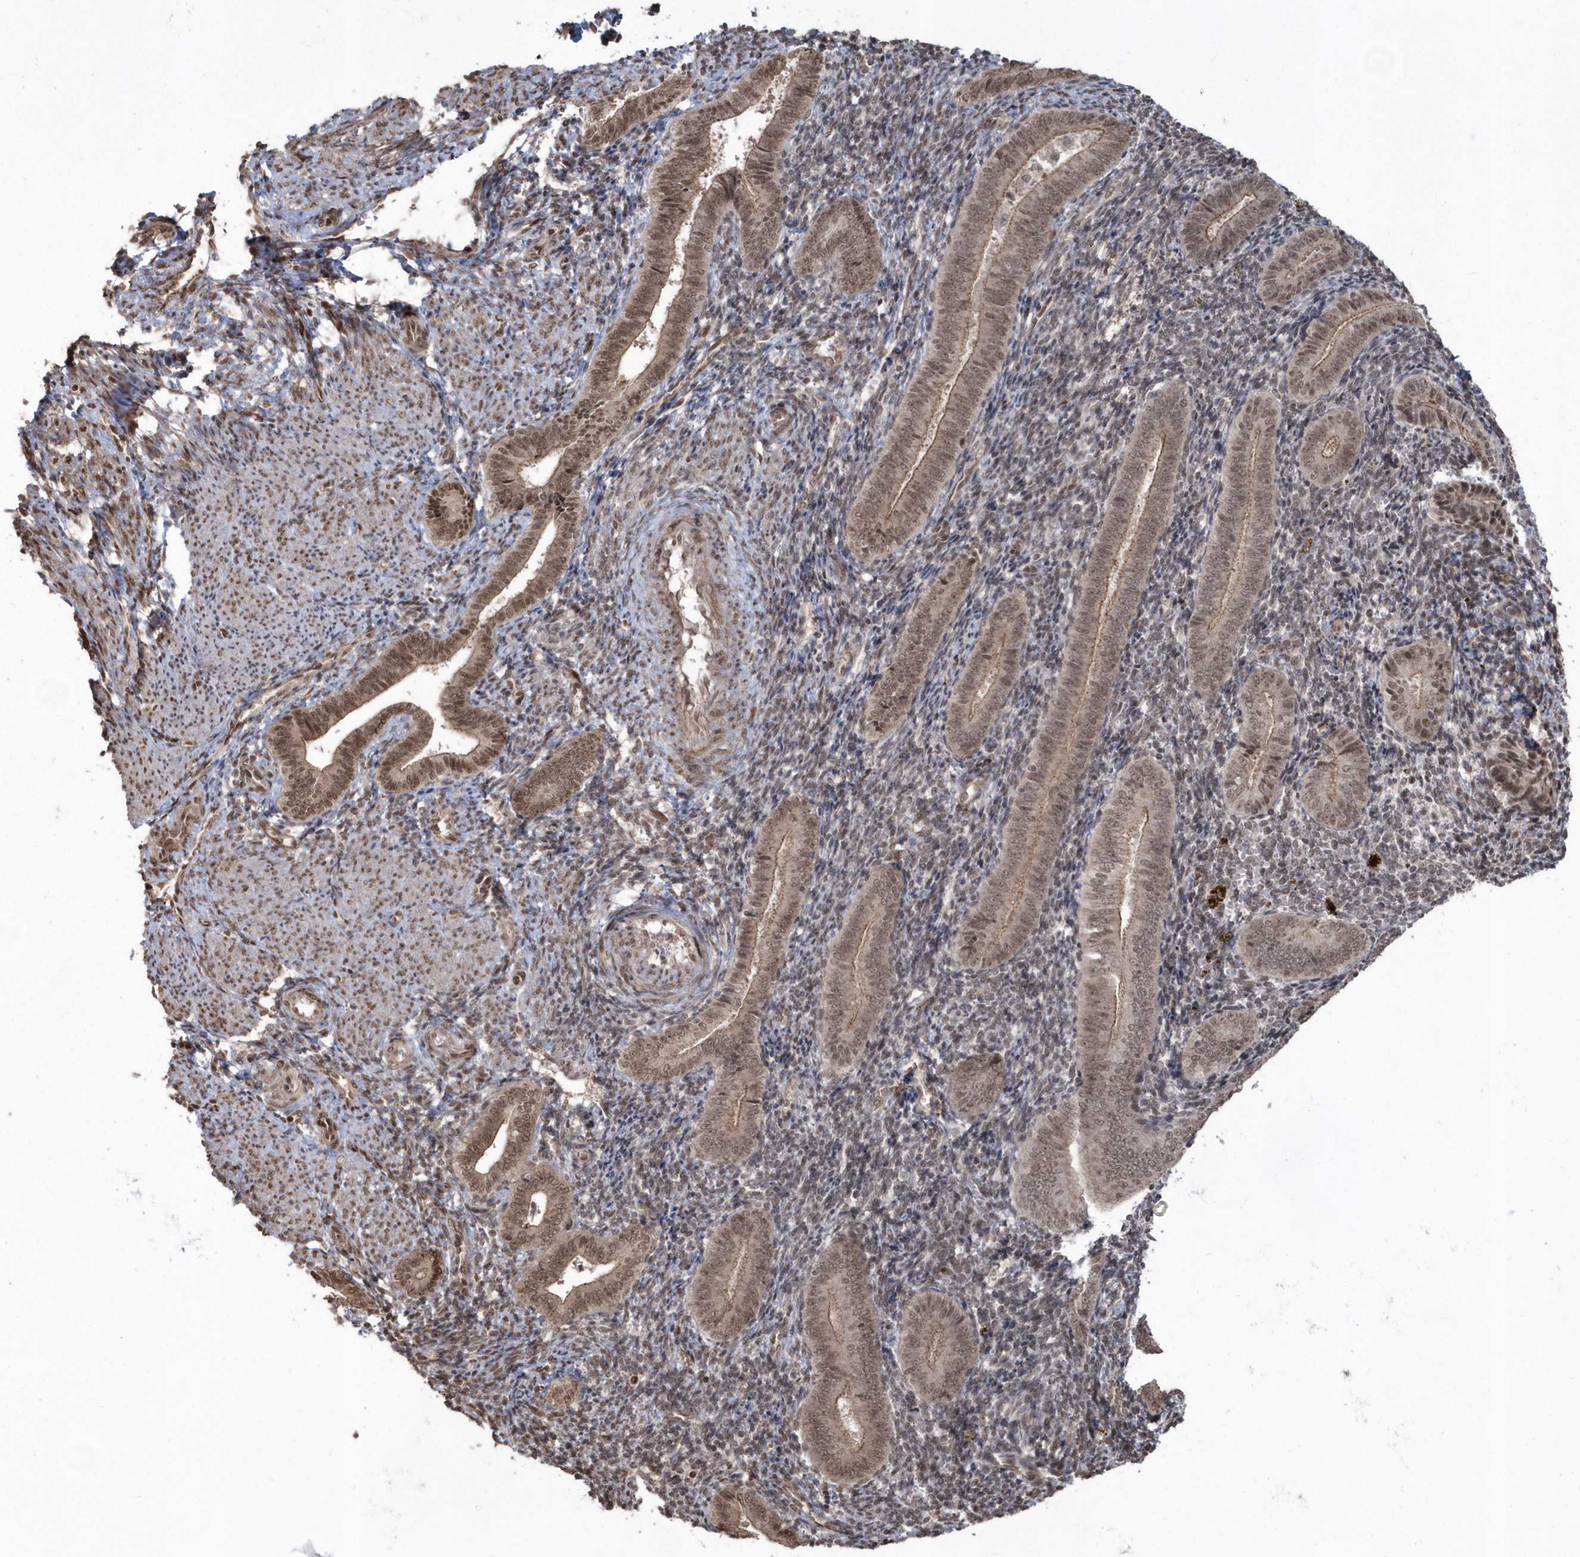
{"staining": {"intensity": "moderate", "quantity": ">75%", "location": "nuclear"}, "tissue": "endometrium", "cell_type": "Cells in endometrial stroma", "image_type": "normal", "snomed": [{"axis": "morphology", "description": "Normal tissue, NOS"}, {"axis": "topography", "description": "Uterus"}, {"axis": "topography", "description": "Endometrium"}], "caption": "IHC of benign human endometrium reveals medium levels of moderate nuclear positivity in approximately >75% of cells in endometrial stroma.", "gene": "EPB41L4A", "patient": {"sex": "female", "age": 33}}